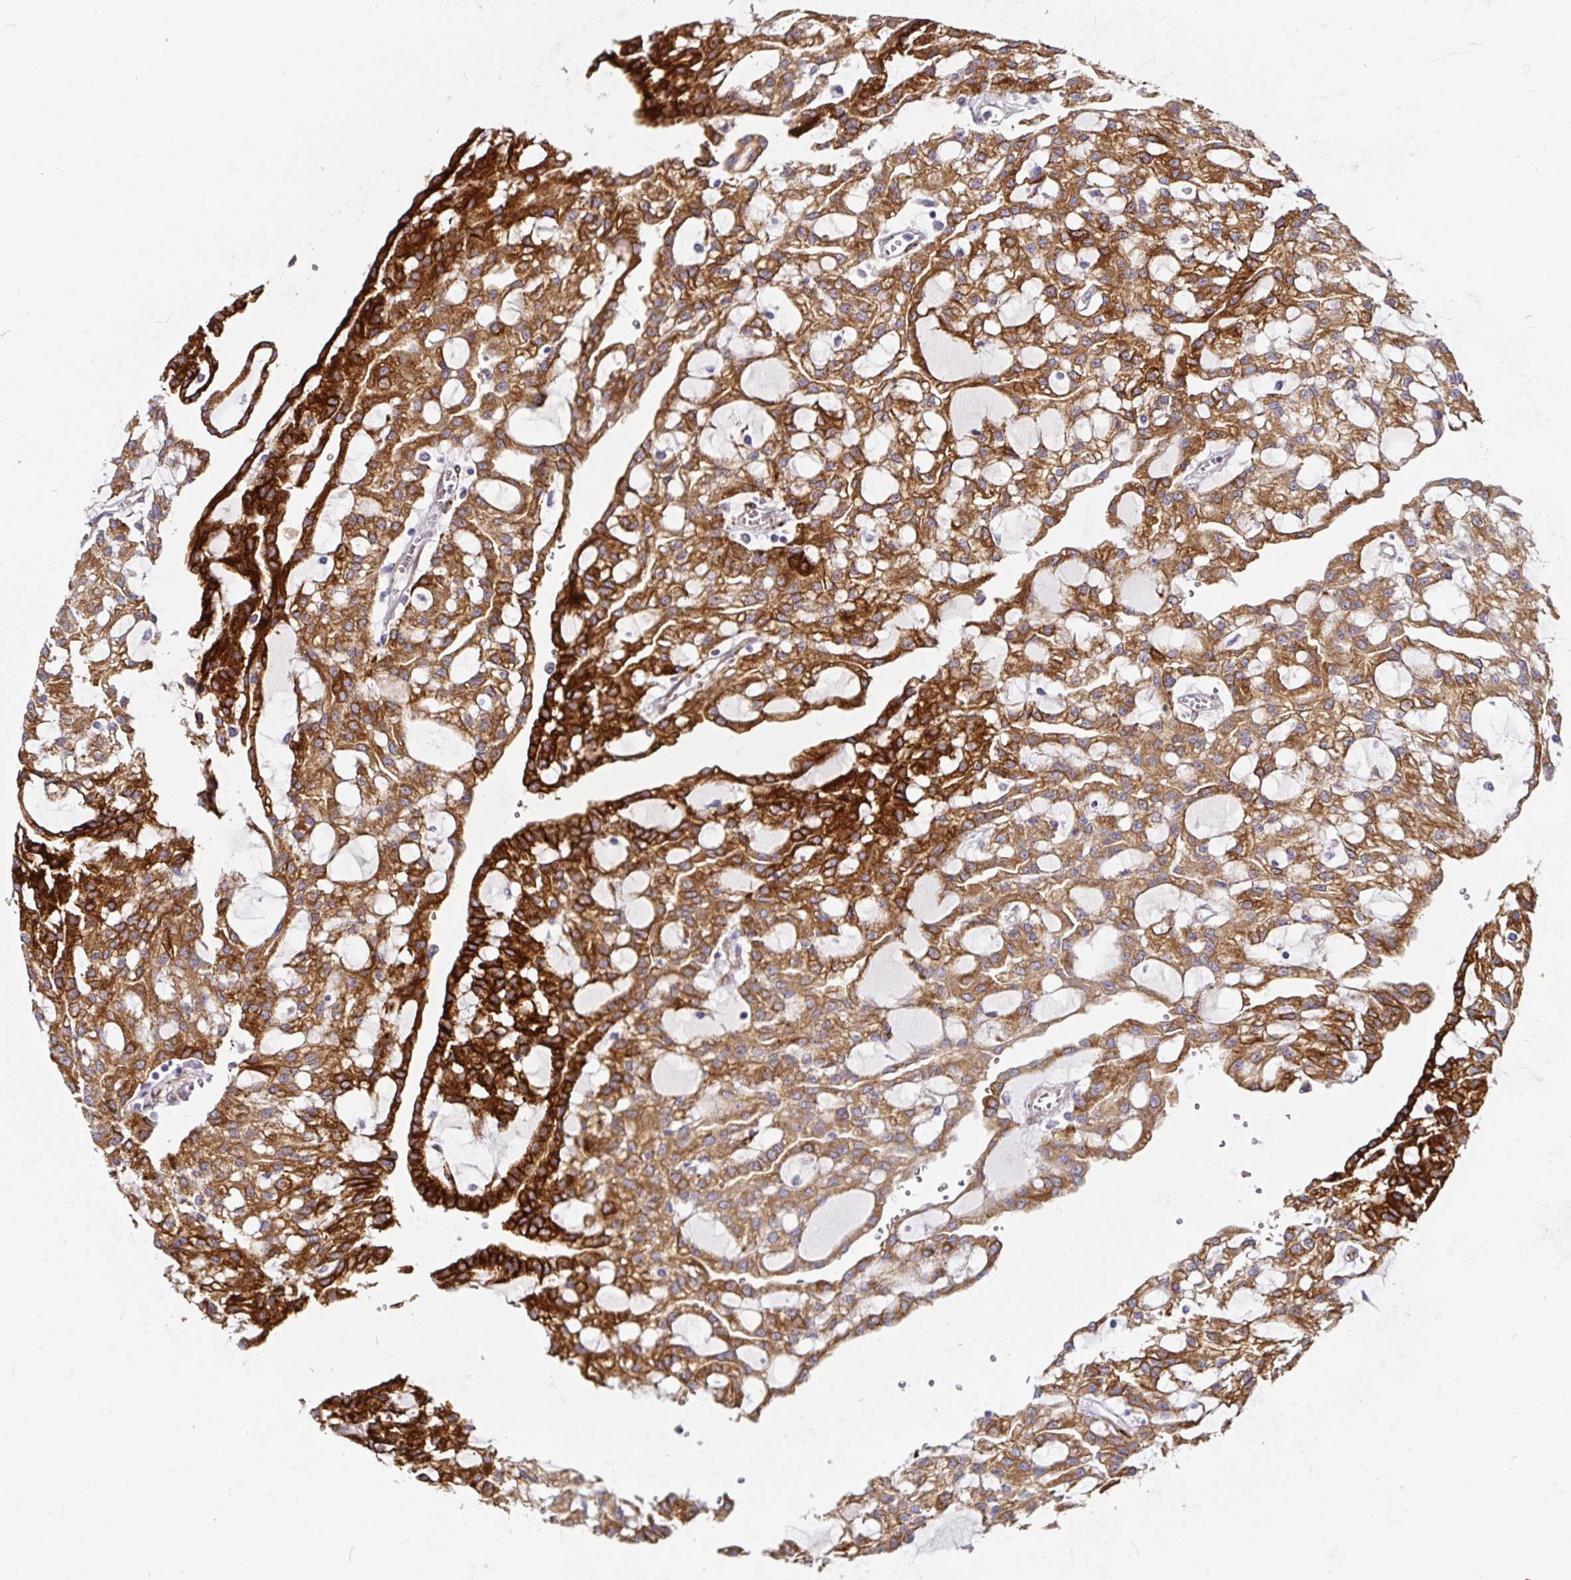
{"staining": {"intensity": "strong", "quantity": ">75%", "location": "cytoplasmic/membranous"}, "tissue": "renal cancer", "cell_type": "Tumor cells", "image_type": "cancer", "snomed": [{"axis": "morphology", "description": "Adenocarcinoma, NOS"}, {"axis": "topography", "description": "Kidney"}], "caption": "Immunohistochemistry histopathology image of human renal cancer (adenocarcinoma) stained for a protein (brown), which shows high levels of strong cytoplasmic/membranous staining in approximately >75% of tumor cells.", "gene": "P4HA2", "patient": {"sex": "male", "age": 63}}